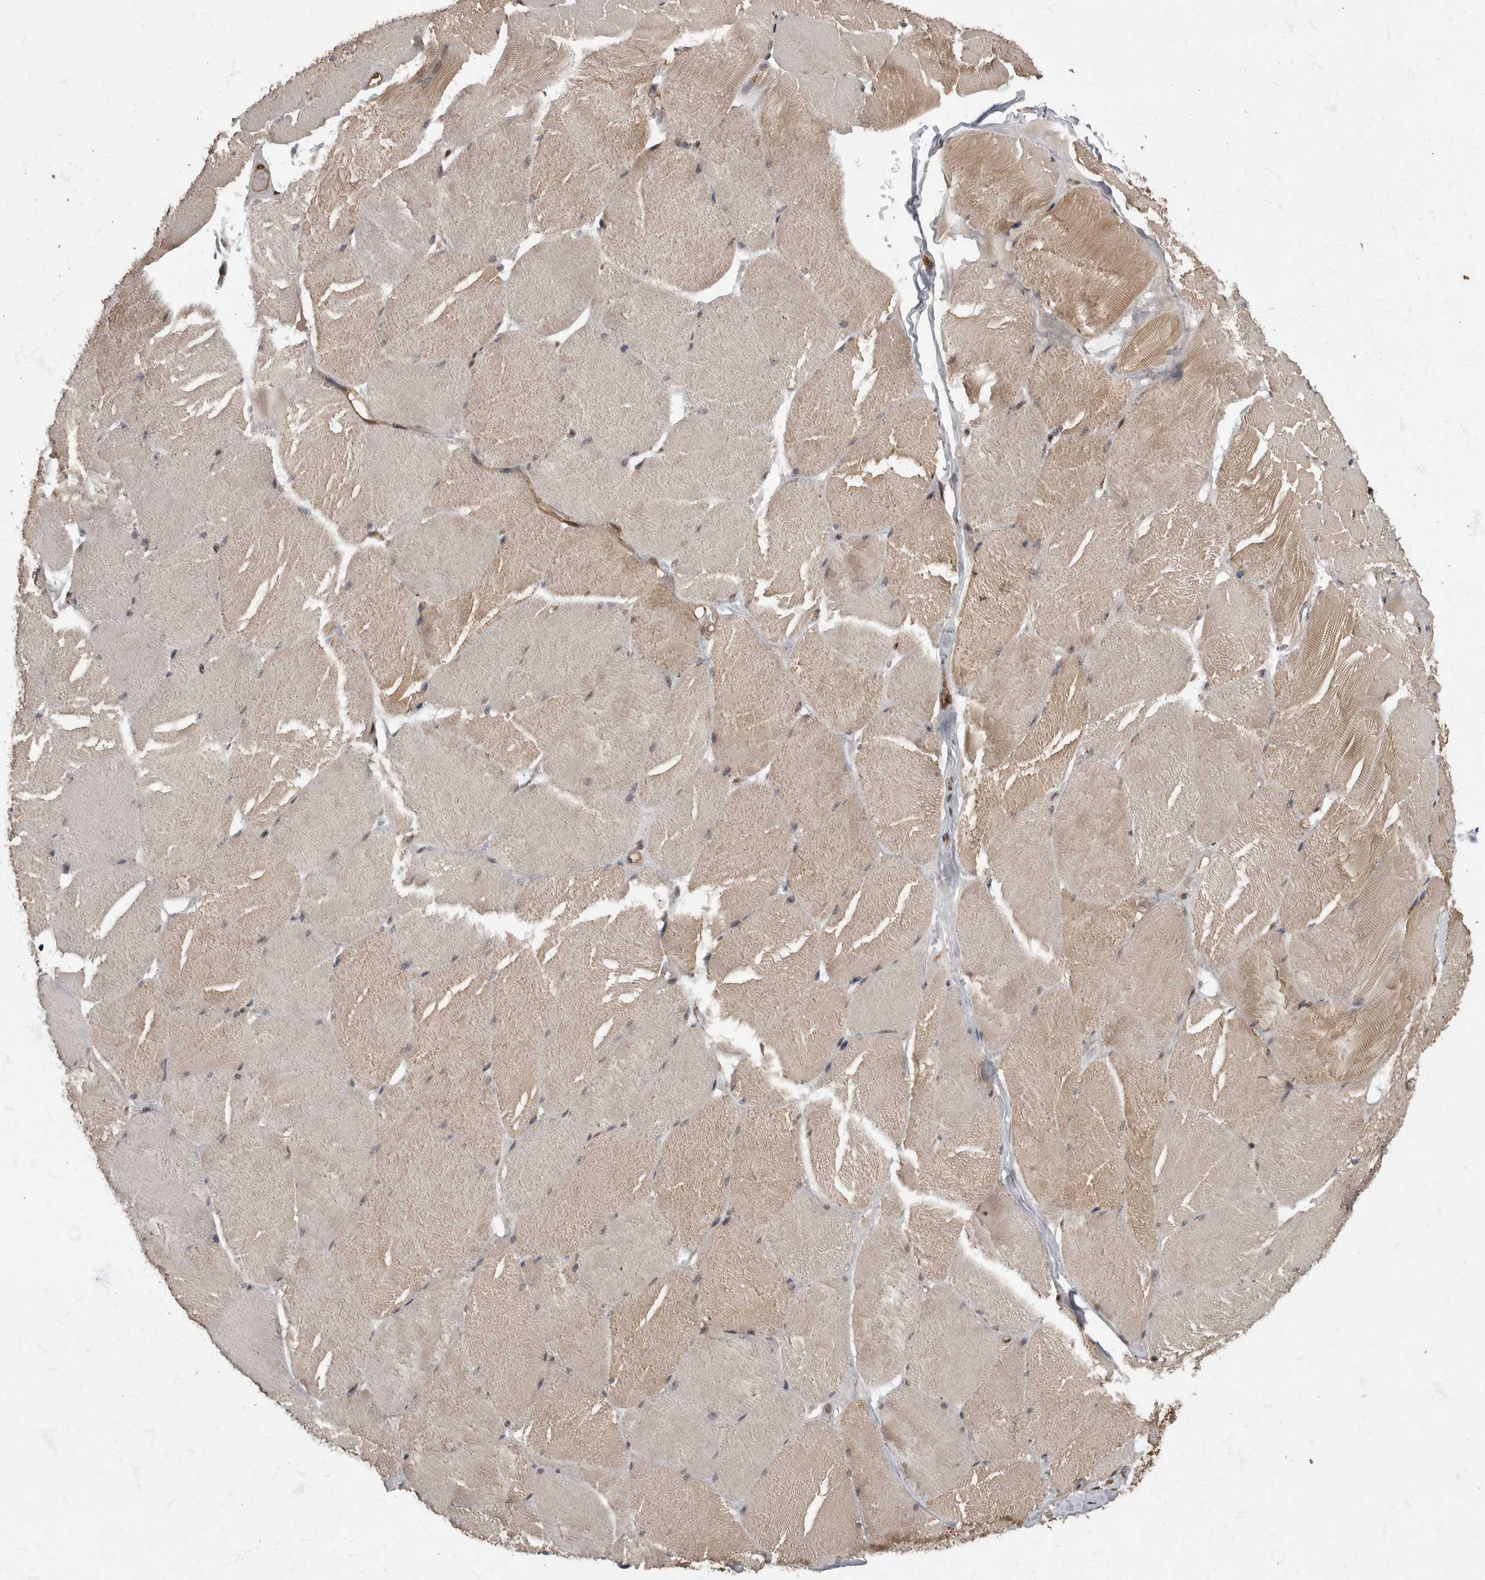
{"staining": {"intensity": "moderate", "quantity": "25%-75%", "location": "cytoplasmic/membranous"}, "tissue": "skeletal muscle", "cell_type": "Myocytes", "image_type": "normal", "snomed": [{"axis": "morphology", "description": "Normal tissue, NOS"}, {"axis": "topography", "description": "Skin"}, {"axis": "topography", "description": "Skeletal muscle"}], "caption": "IHC micrograph of benign human skeletal muscle stained for a protein (brown), which demonstrates medium levels of moderate cytoplasmic/membranous positivity in about 25%-75% of myocytes.", "gene": "AKT3", "patient": {"sex": "male", "age": 83}}